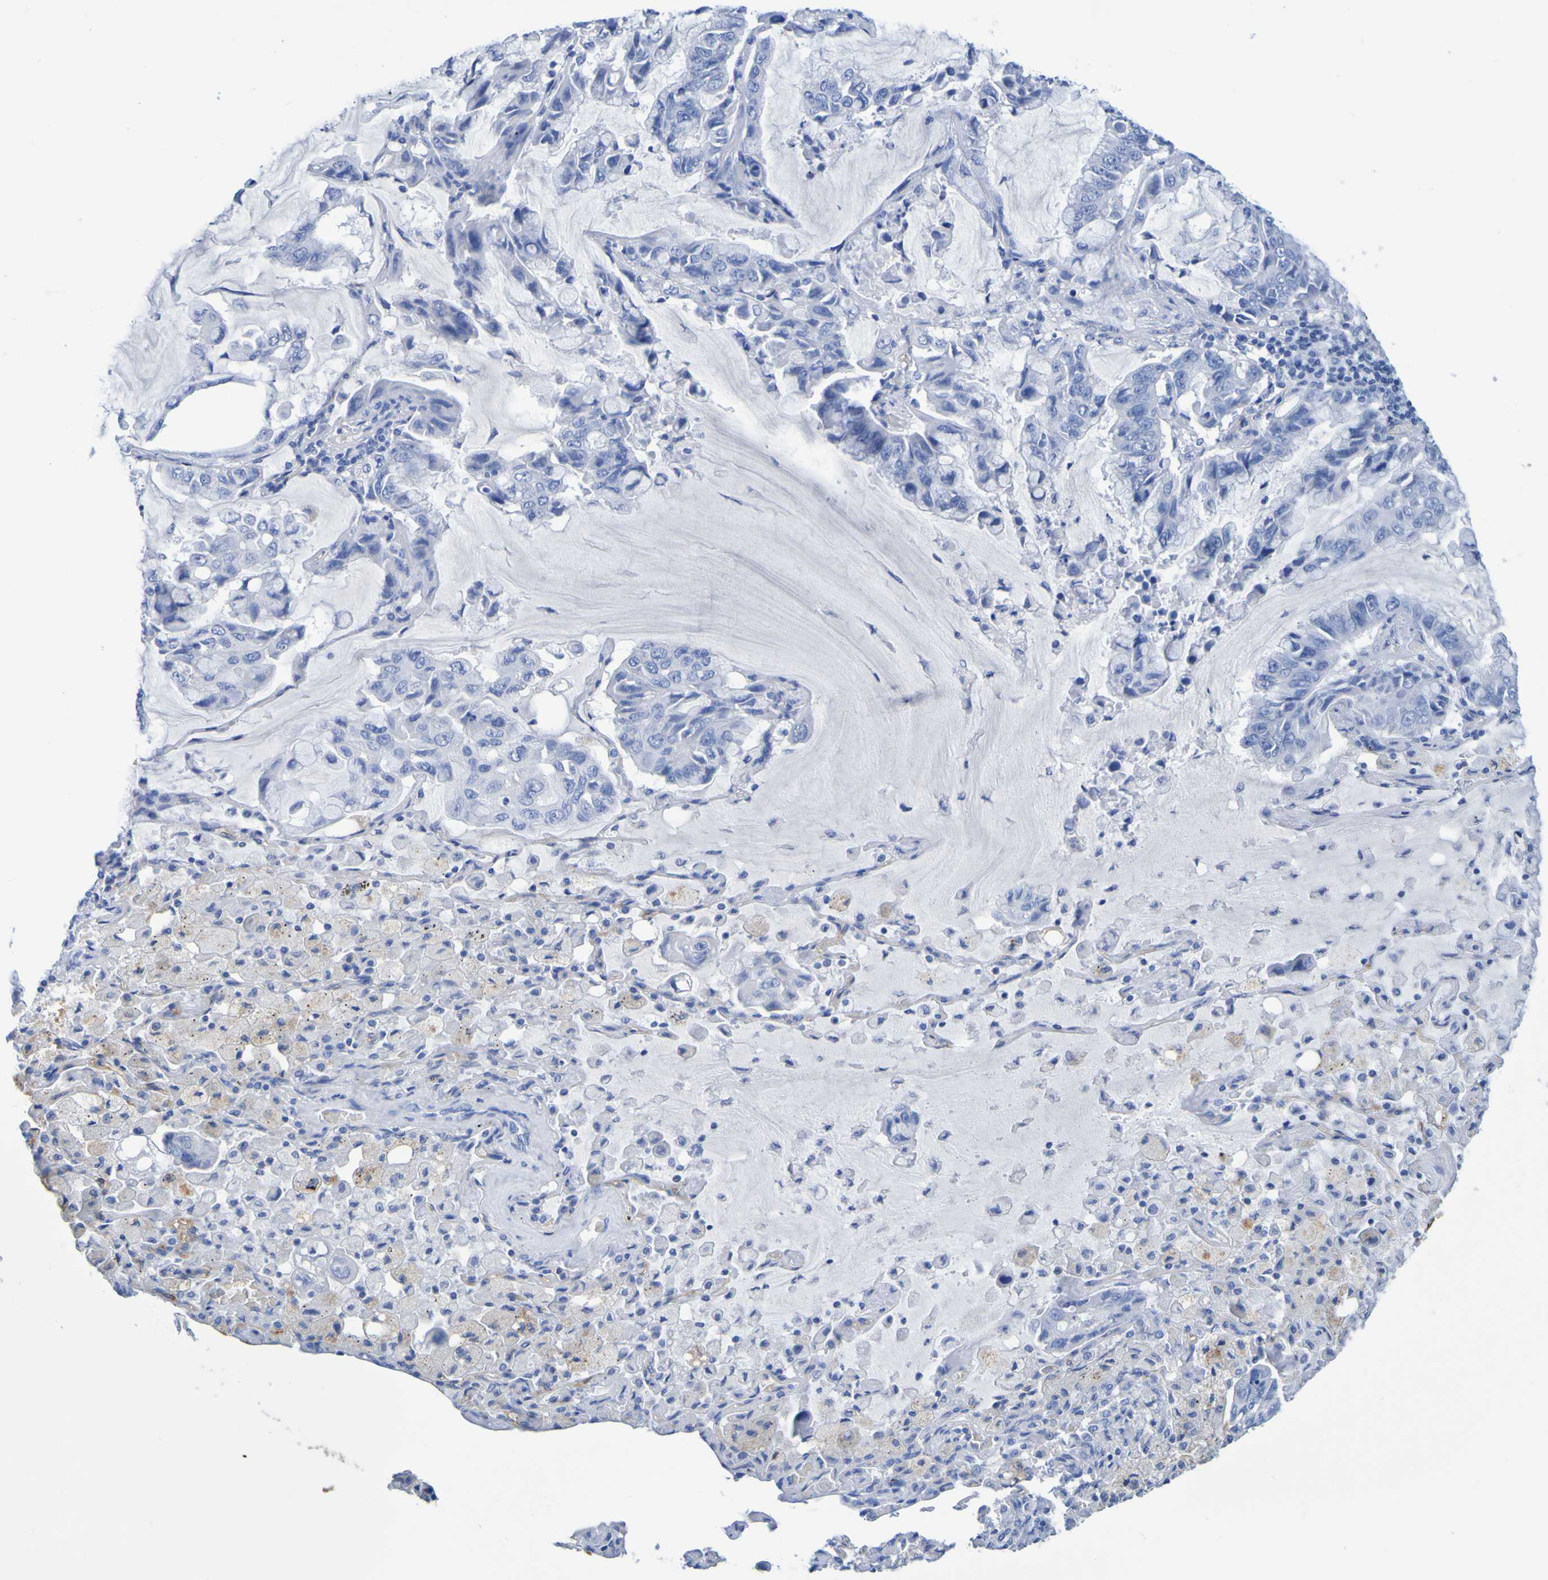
{"staining": {"intensity": "negative", "quantity": "none", "location": "none"}, "tissue": "lung cancer", "cell_type": "Tumor cells", "image_type": "cancer", "snomed": [{"axis": "morphology", "description": "Adenocarcinoma, NOS"}, {"axis": "topography", "description": "Lung"}], "caption": "Tumor cells show no significant protein positivity in lung cancer (adenocarcinoma).", "gene": "DPEP1", "patient": {"sex": "male", "age": 64}}